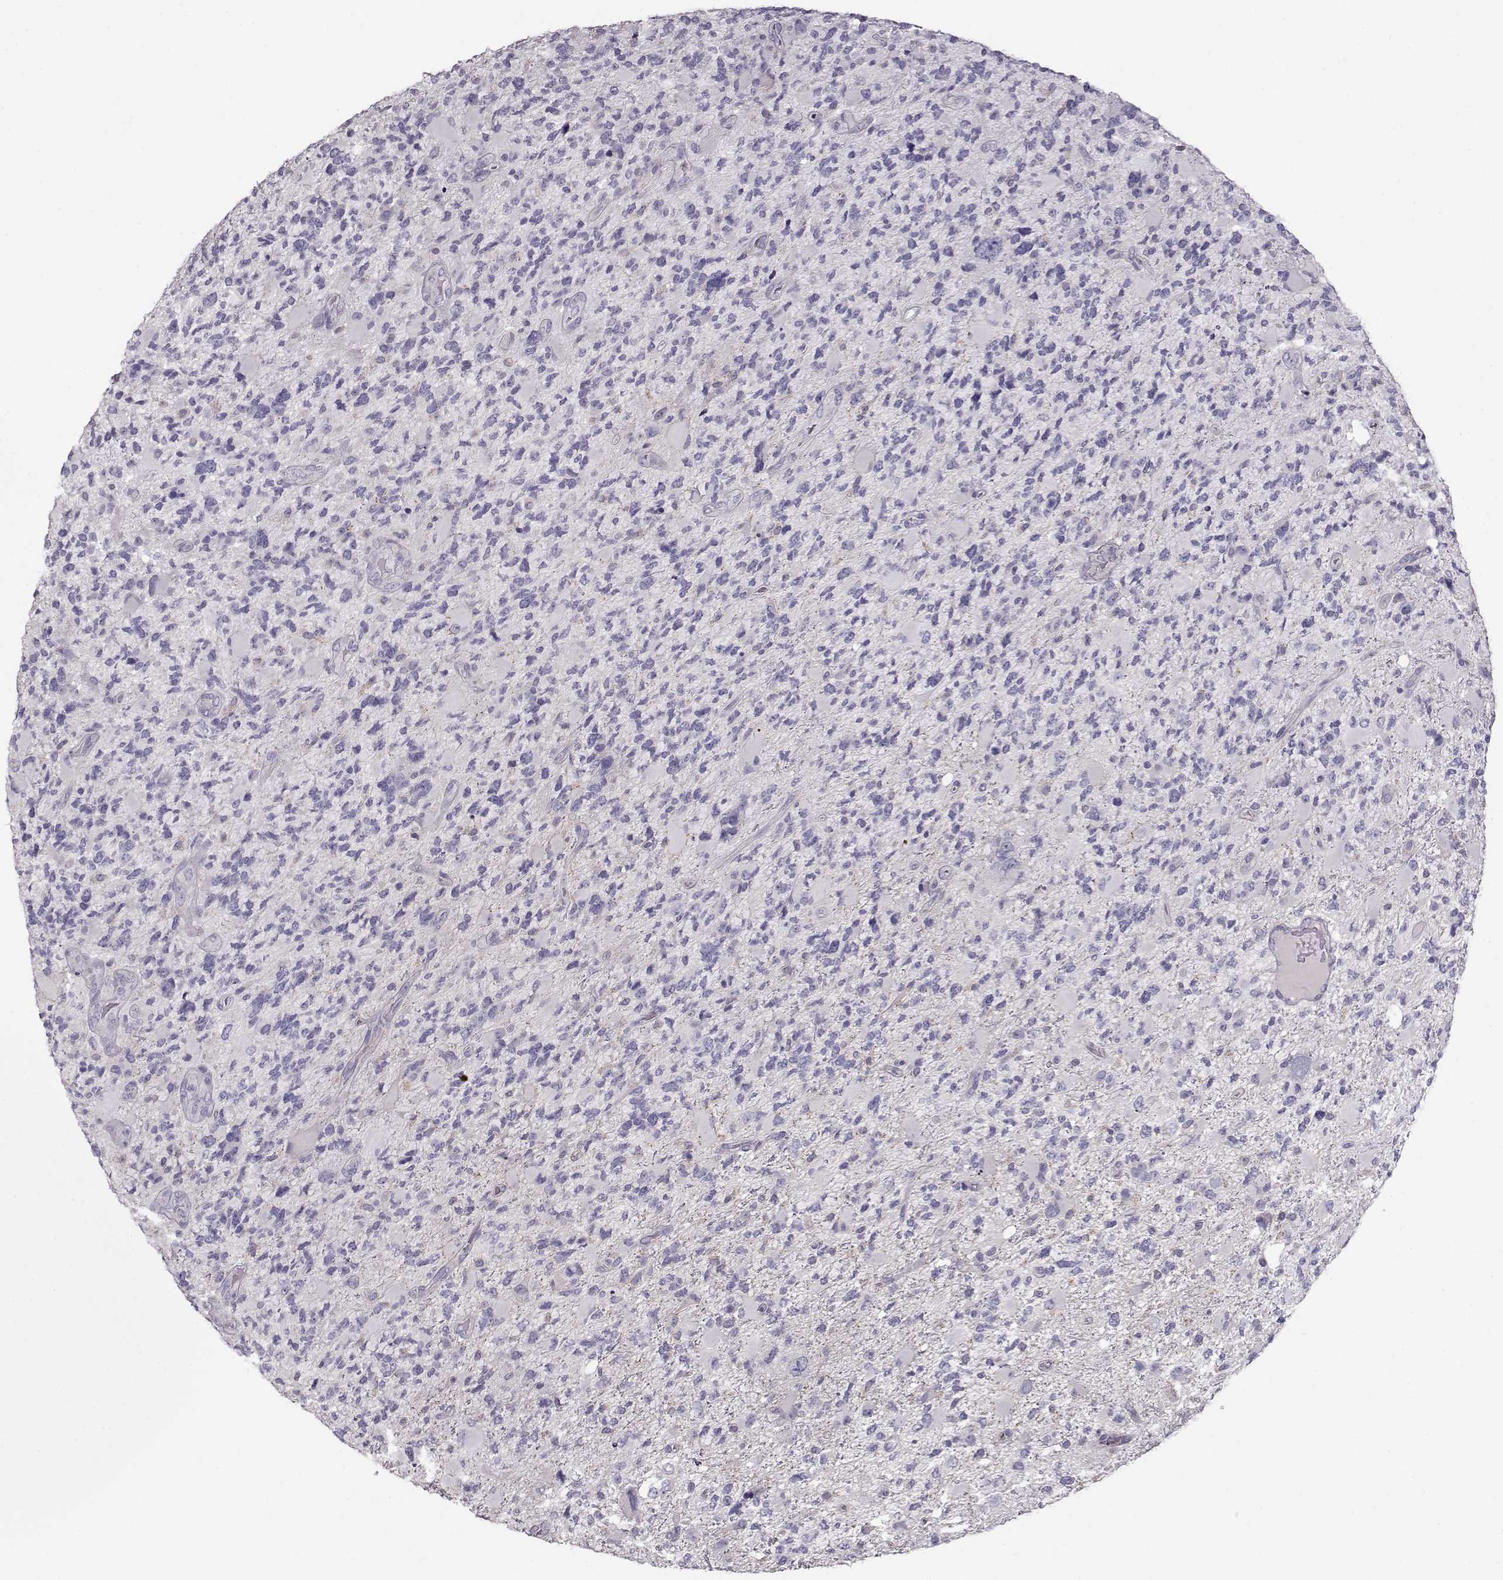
{"staining": {"intensity": "negative", "quantity": "none", "location": "none"}, "tissue": "glioma", "cell_type": "Tumor cells", "image_type": "cancer", "snomed": [{"axis": "morphology", "description": "Glioma, malignant, High grade"}, {"axis": "topography", "description": "Brain"}], "caption": "Human malignant high-grade glioma stained for a protein using IHC displays no staining in tumor cells.", "gene": "GRK1", "patient": {"sex": "female", "age": 71}}